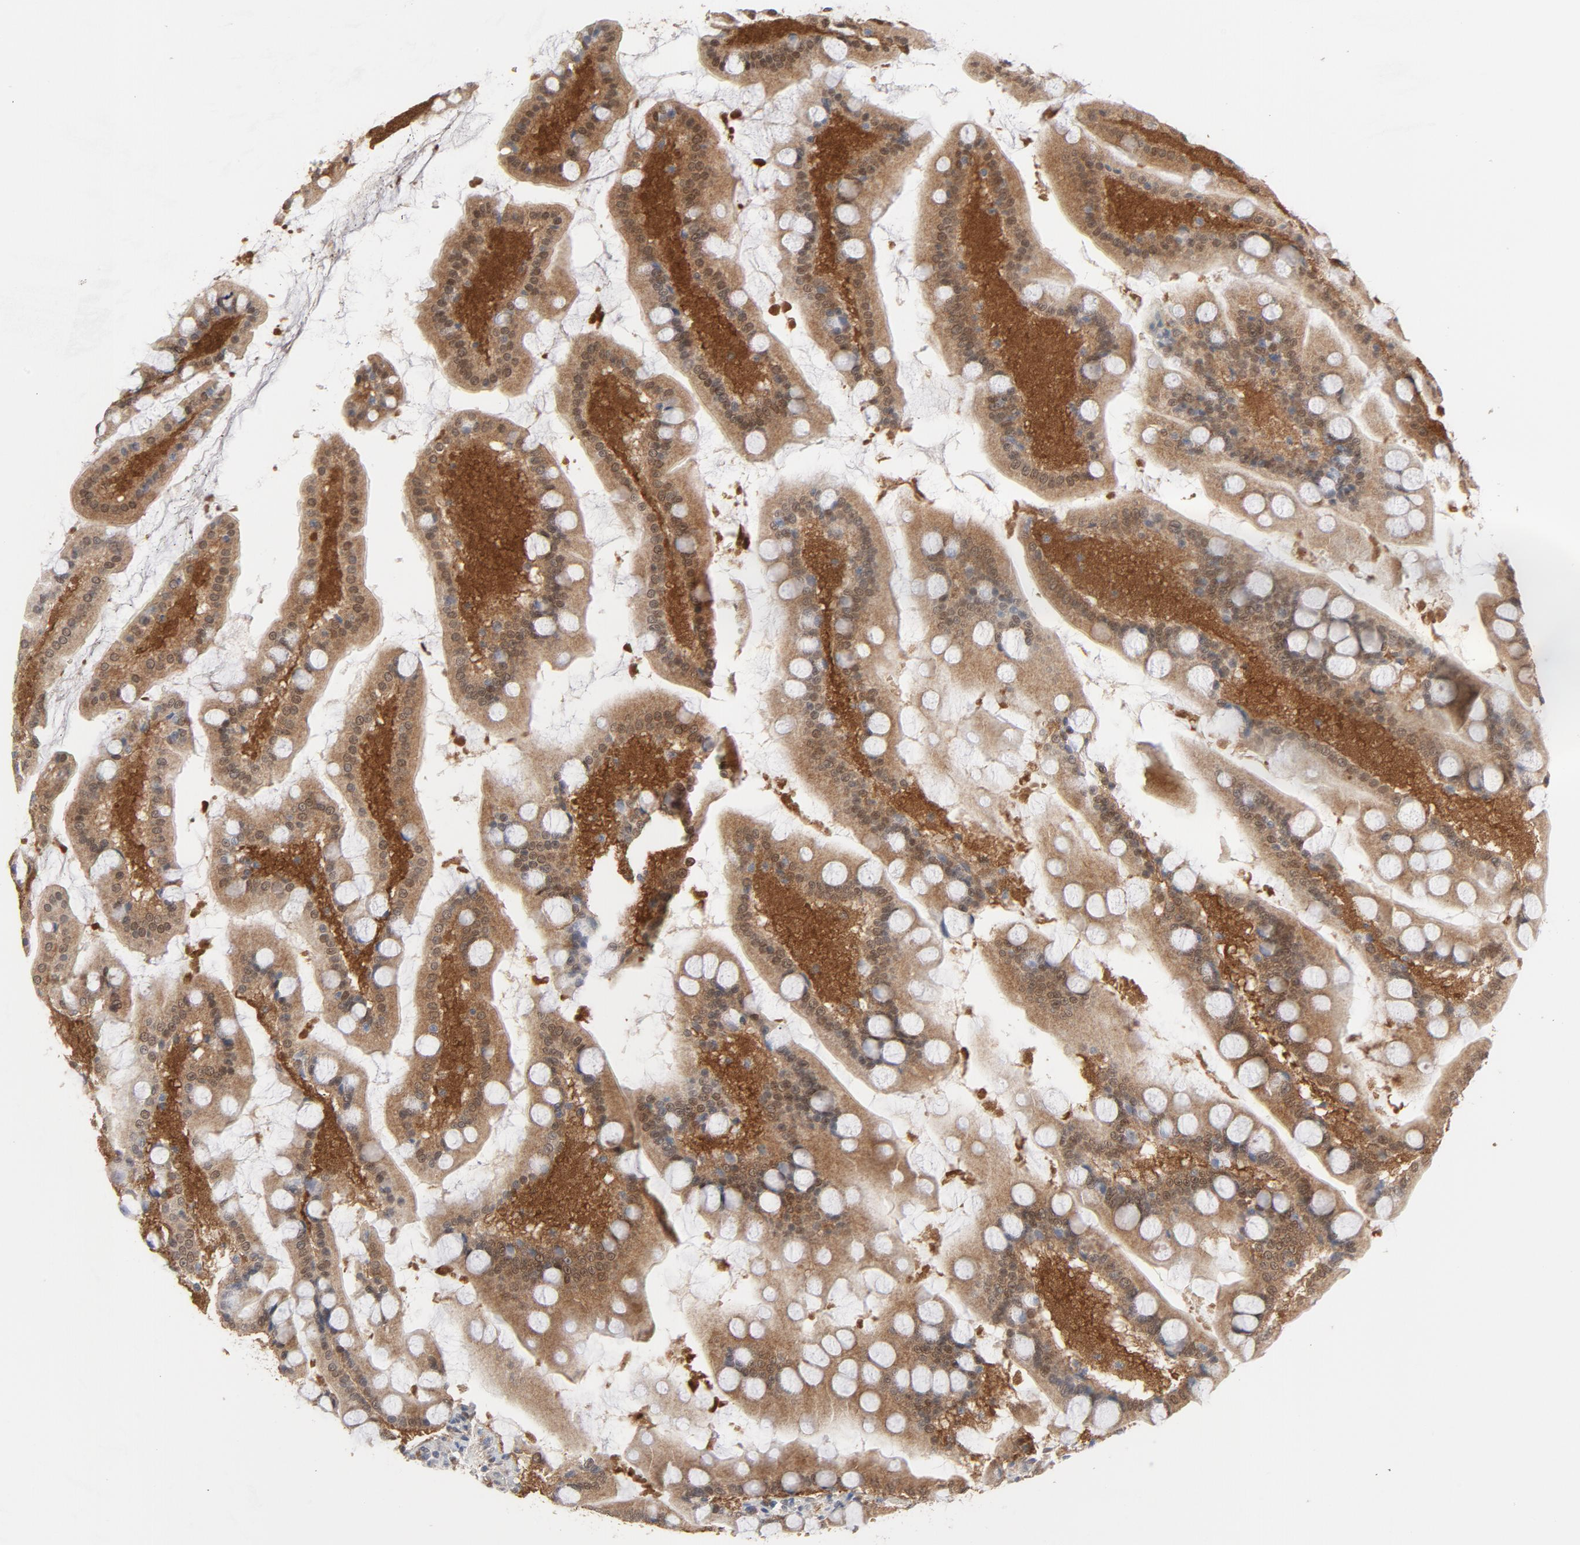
{"staining": {"intensity": "moderate", "quantity": ">75%", "location": "cytoplasmic/membranous,nuclear"}, "tissue": "small intestine", "cell_type": "Glandular cells", "image_type": "normal", "snomed": [{"axis": "morphology", "description": "Normal tissue, NOS"}, {"axis": "topography", "description": "Small intestine"}], "caption": "Moderate cytoplasmic/membranous,nuclear staining is appreciated in about >75% of glandular cells in benign small intestine. The staining was performed using DAB (3,3'-diaminobenzidine) to visualize the protein expression in brown, while the nuclei were stained in blue with hematoxylin (Magnification: 20x).", "gene": "PRDX1", "patient": {"sex": "male", "age": 41}}